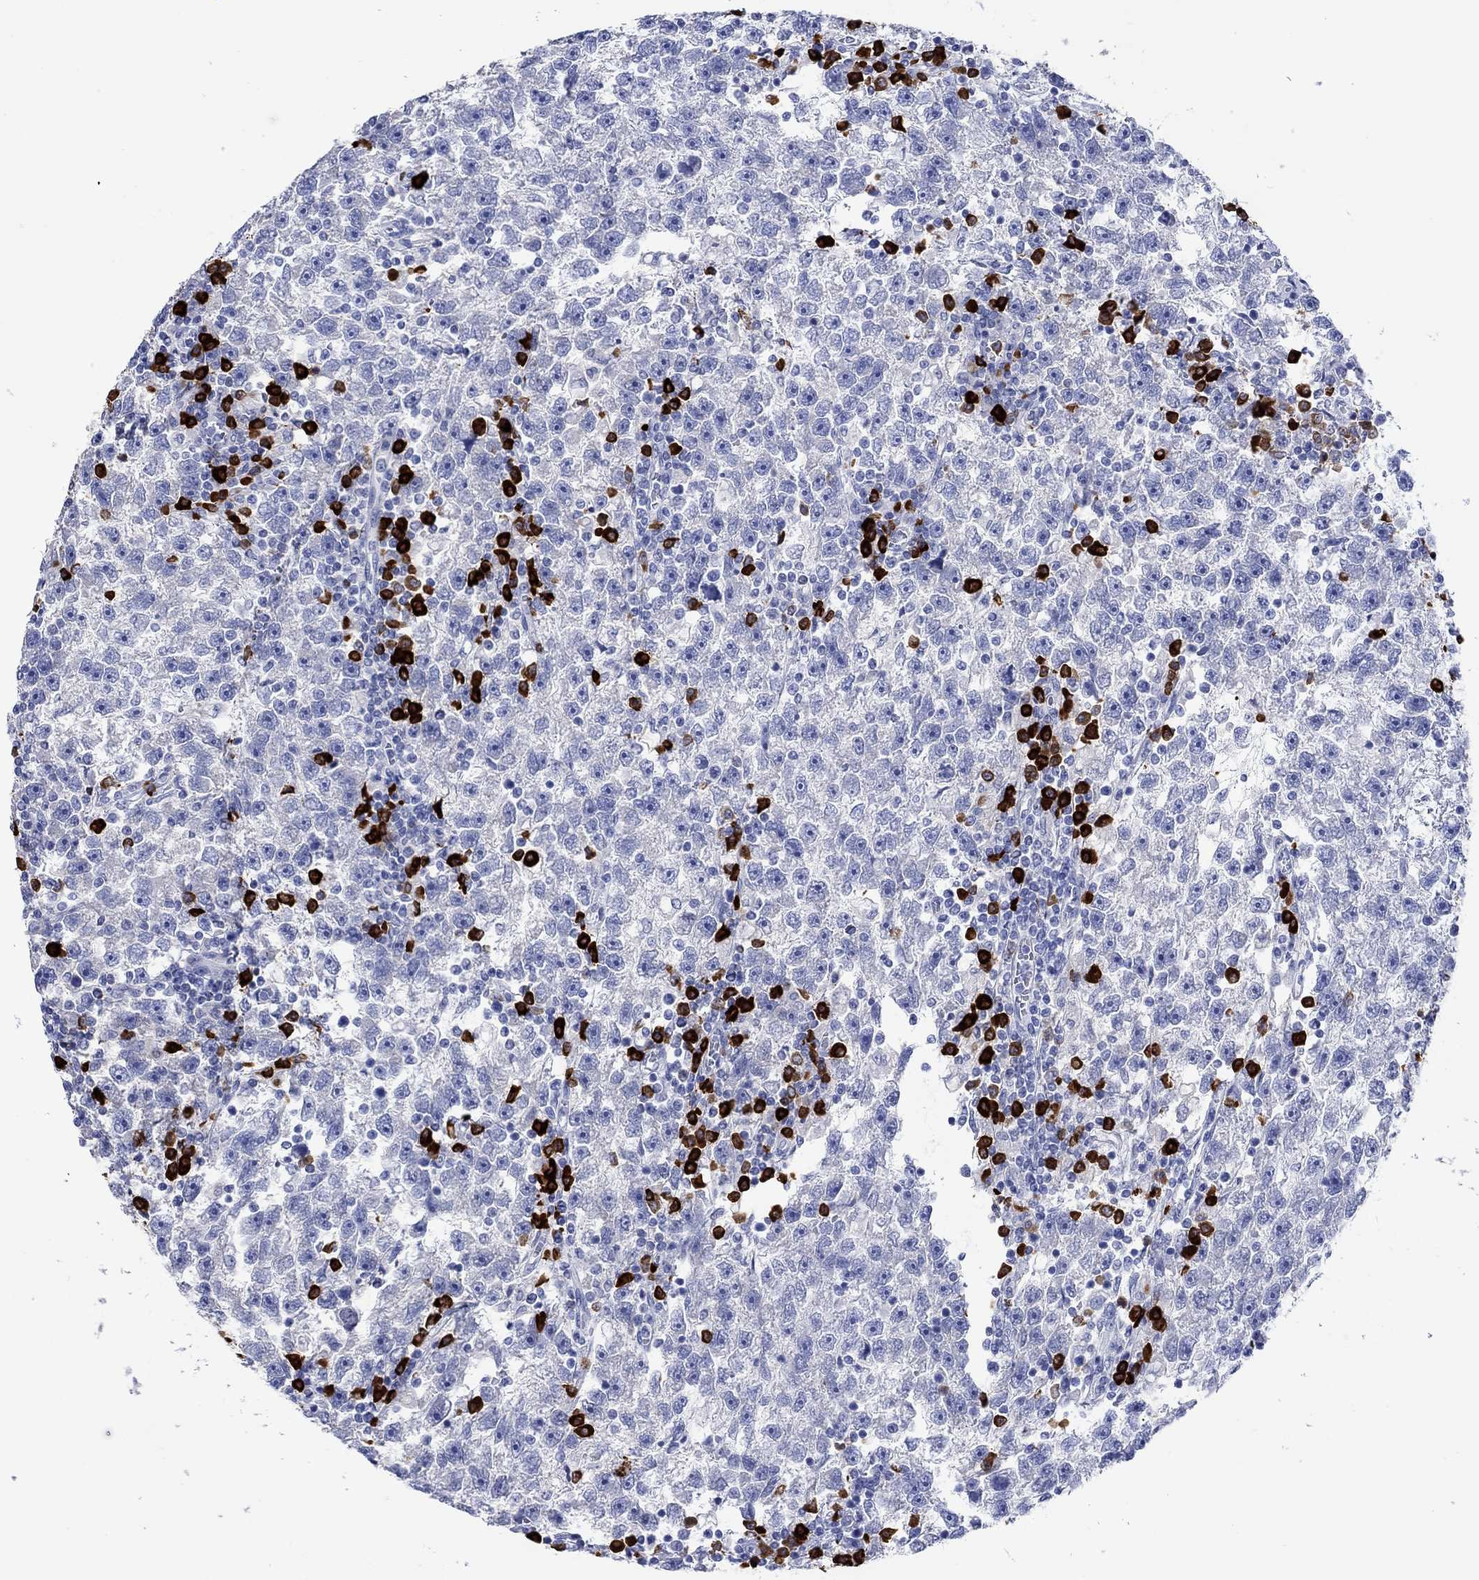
{"staining": {"intensity": "negative", "quantity": "none", "location": "none"}, "tissue": "testis cancer", "cell_type": "Tumor cells", "image_type": "cancer", "snomed": [{"axis": "morphology", "description": "Seminoma, NOS"}, {"axis": "topography", "description": "Testis"}], "caption": "Tumor cells show no significant positivity in testis seminoma.", "gene": "P2RY6", "patient": {"sex": "male", "age": 47}}